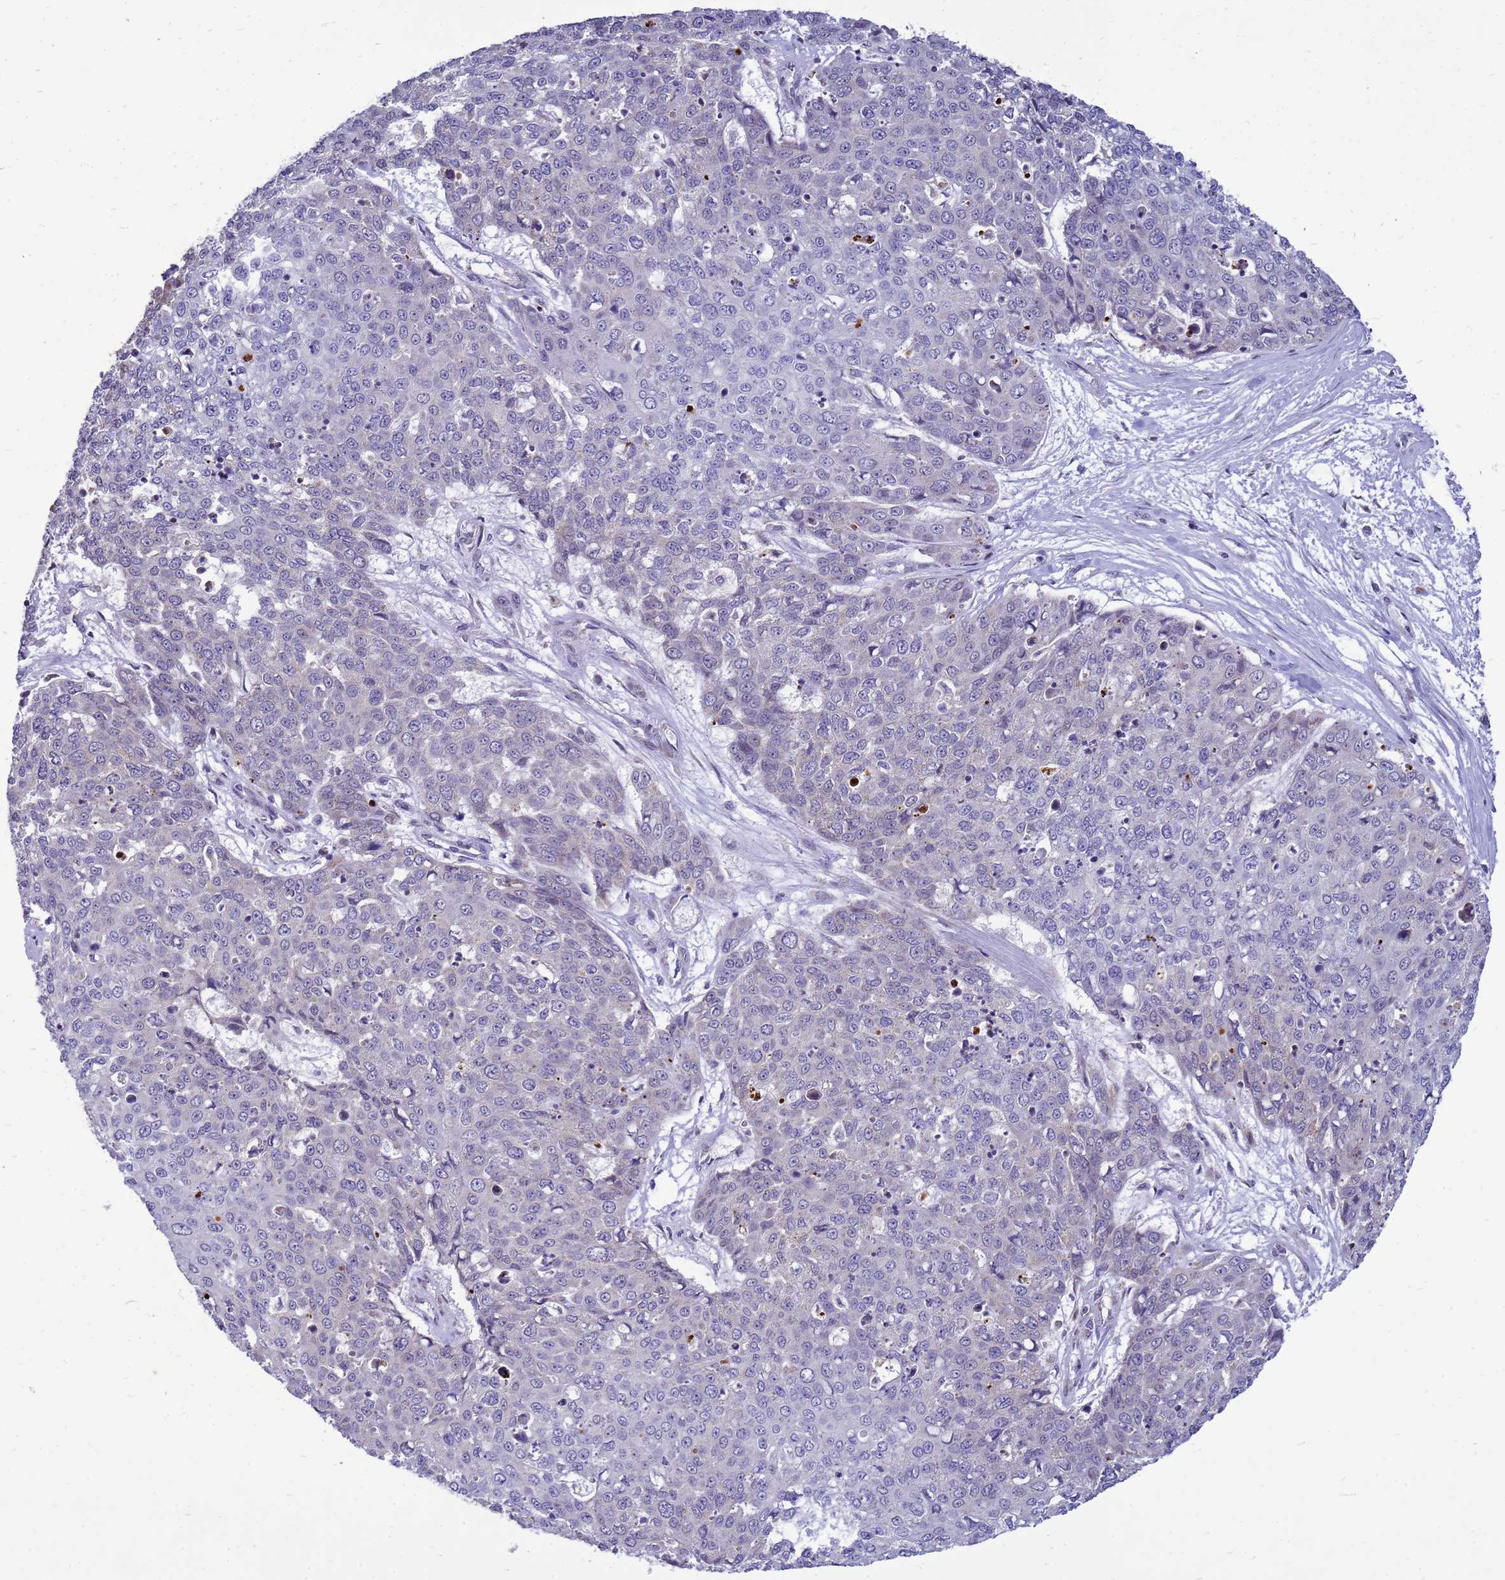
{"staining": {"intensity": "negative", "quantity": "none", "location": "none"}, "tissue": "skin cancer", "cell_type": "Tumor cells", "image_type": "cancer", "snomed": [{"axis": "morphology", "description": "Squamous cell carcinoma, NOS"}, {"axis": "topography", "description": "Skin"}], "caption": "This is an immunohistochemistry micrograph of skin cancer. There is no positivity in tumor cells.", "gene": "C12orf43", "patient": {"sex": "male", "age": 71}}